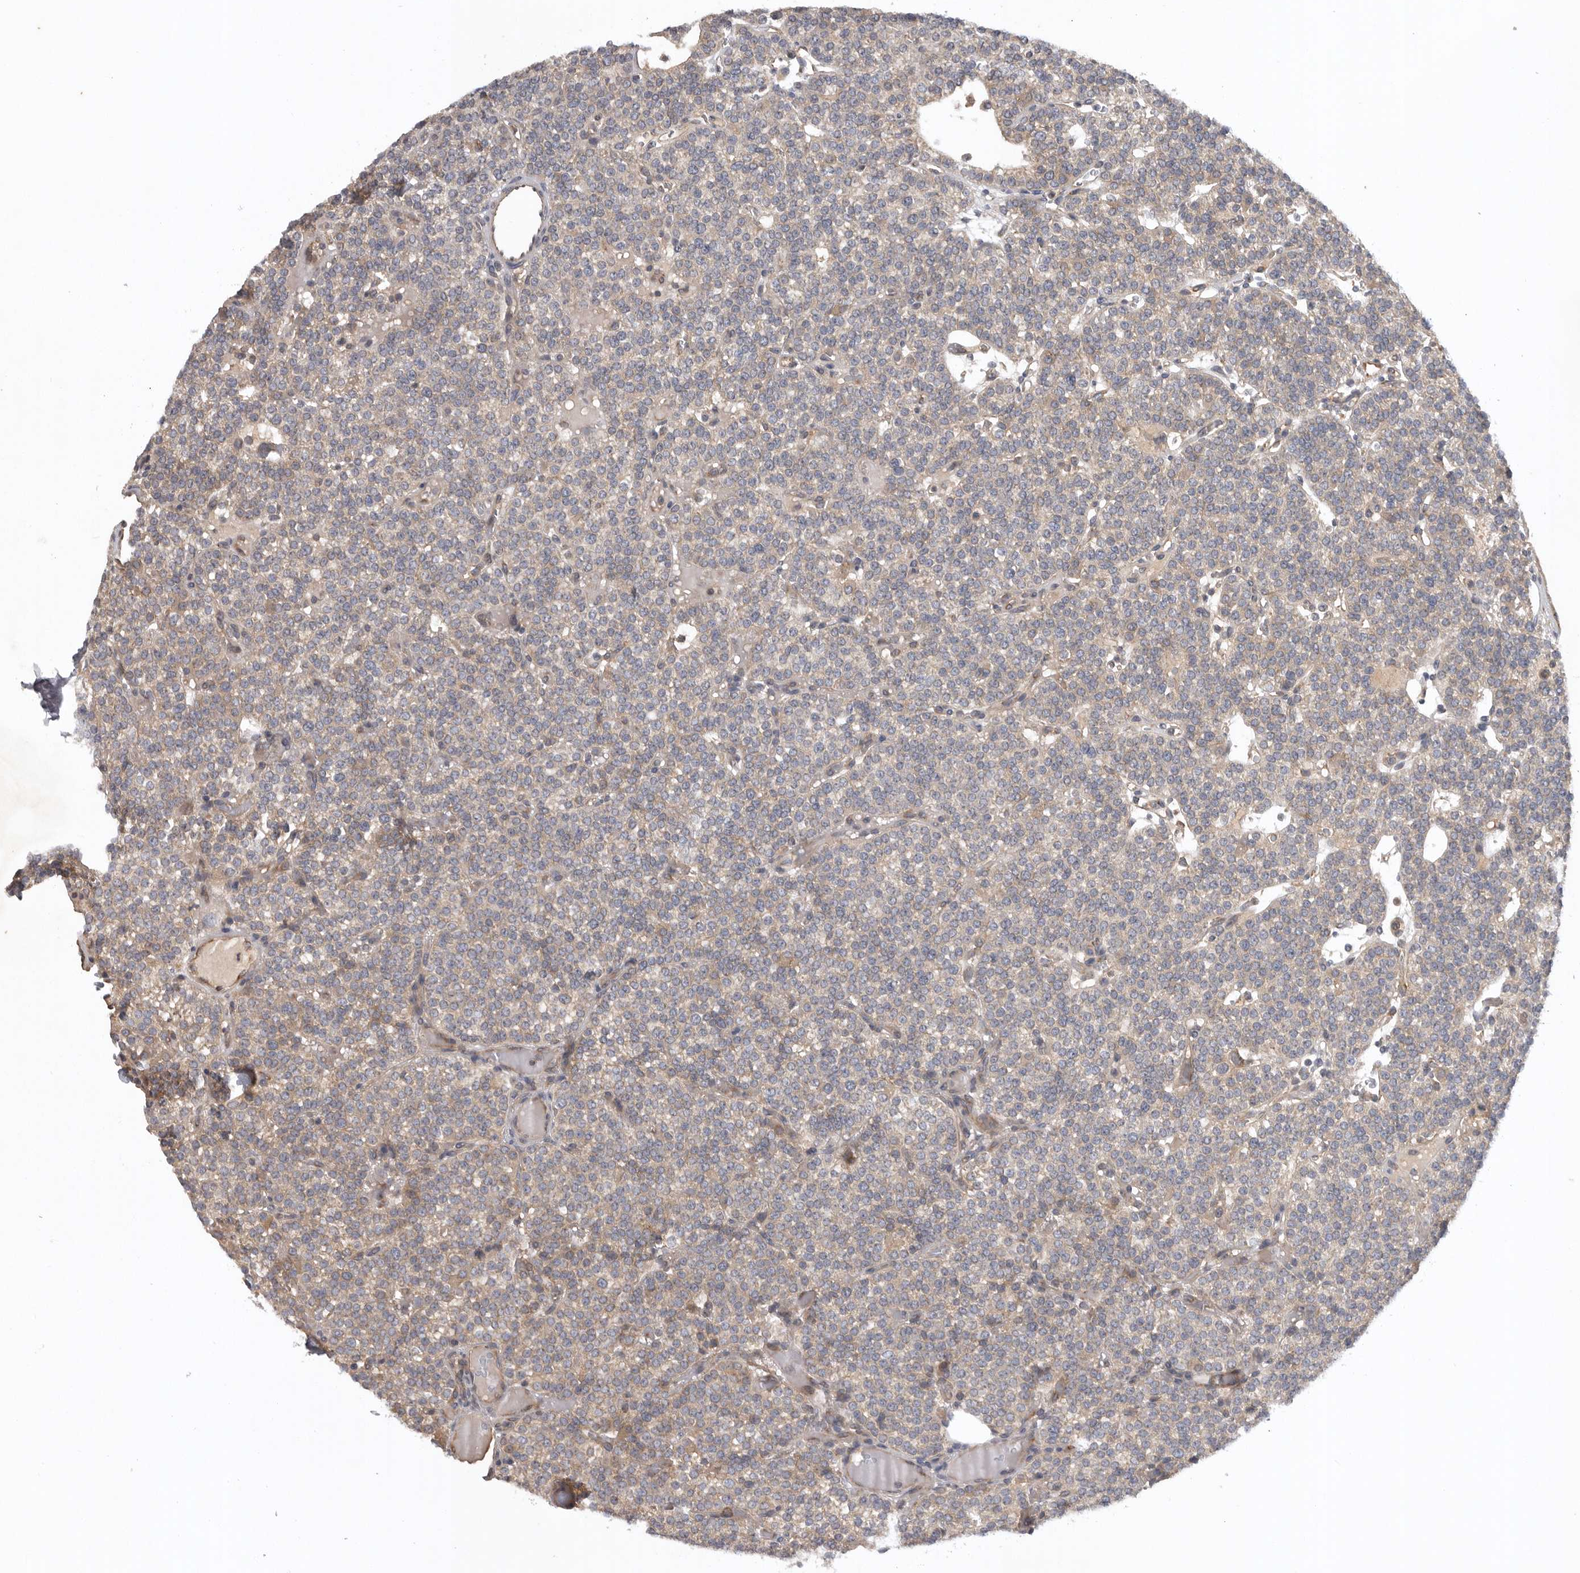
{"staining": {"intensity": "moderate", "quantity": "<25%", "location": "cytoplasmic/membranous"}, "tissue": "parathyroid gland", "cell_type": "Glandular cells", "image_type": "normal", "snomed": [{"axis": "morphology", "description": "Normal tissue, NOS"}, {"axis": "topography", "description": "Parathyroid gland"}], "caption": "A micrograph of human parathyroid gland stained for a protein exhibits moderate cytoplasmic/membranous brown staining in glandular cells.", "gene": "C1orf109", "patient": {"sex": "male", "age": 83}}